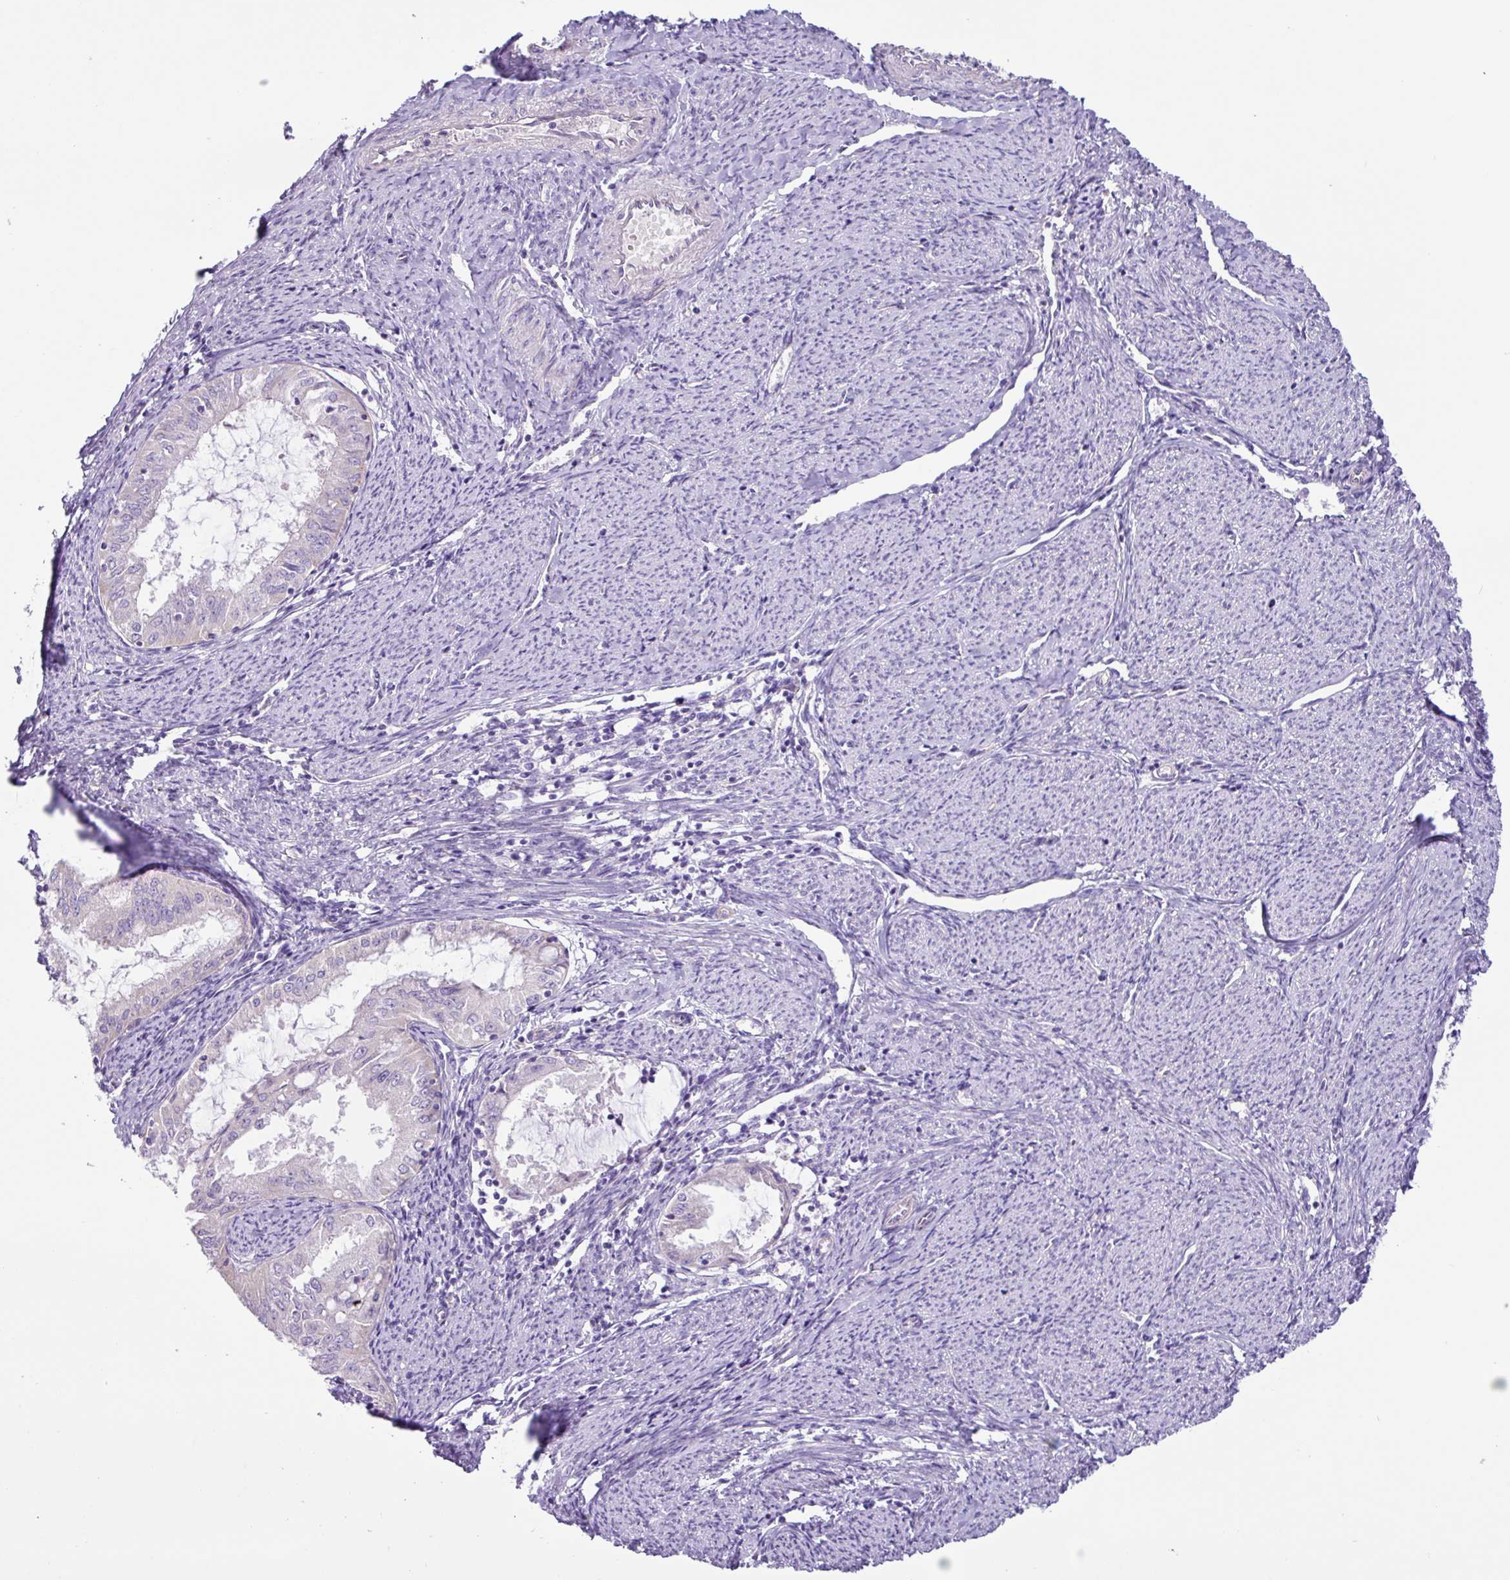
{"staining": {"intensity": "negative", "quantity": "none", "location": "none"}, "tissue": "endometrial cancer", "cell_type": "Tumor cells", "image_type": "cancer", "snomed": [{"axis": "morphology", "description": "Adenocarcinoma, NOS"}, {"axis": "topography", "description": "Endometrium"}], "caption": "A high-resolution micrograph shows IHC staining of endometrial cancer, which exhibits no significant positivity in tumor cells.", "gene": "MRM2", "patient": {"sex": "female", "age": 70}}